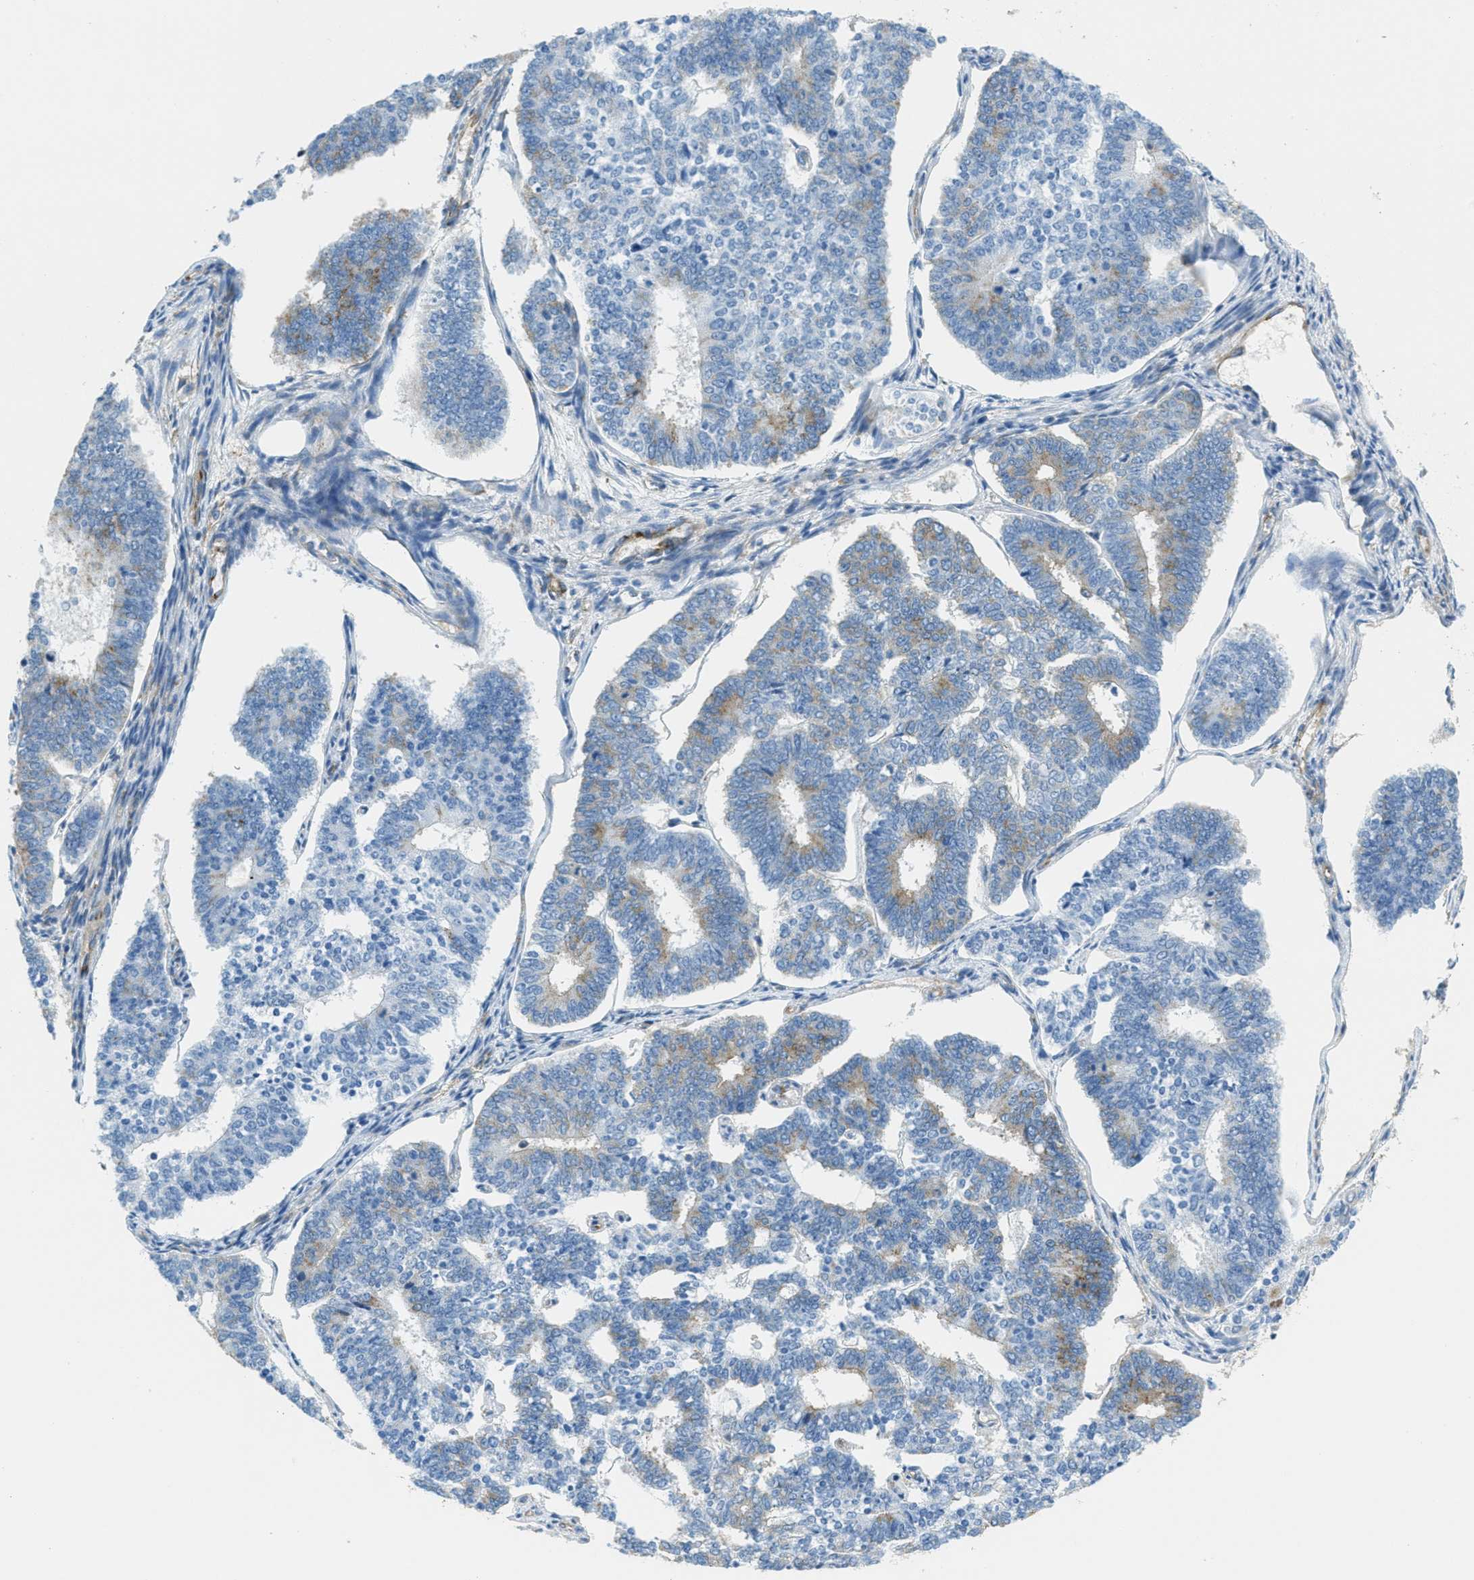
{"staining": {"intensity": "weak", "quantity": "25%-75%", "location": "cytoplasmic/membranous"}, "tissue": "endometrial cancer", "cell_type": "Tumor cells", "image_type": "cancer", "snomed": [{"axis": "morphology", "description": "Adenocarcinoma, NOS"}, {"axis": "topography", "description": "Endometrium"}], "caption": "A brown stain labels weak cytoplasmic/membranous positivity of a protein in human endometrial adenocarcinoma tumor cells.", "gene": "AP2B1", "patient": {"sex": "female", "age": 70}}